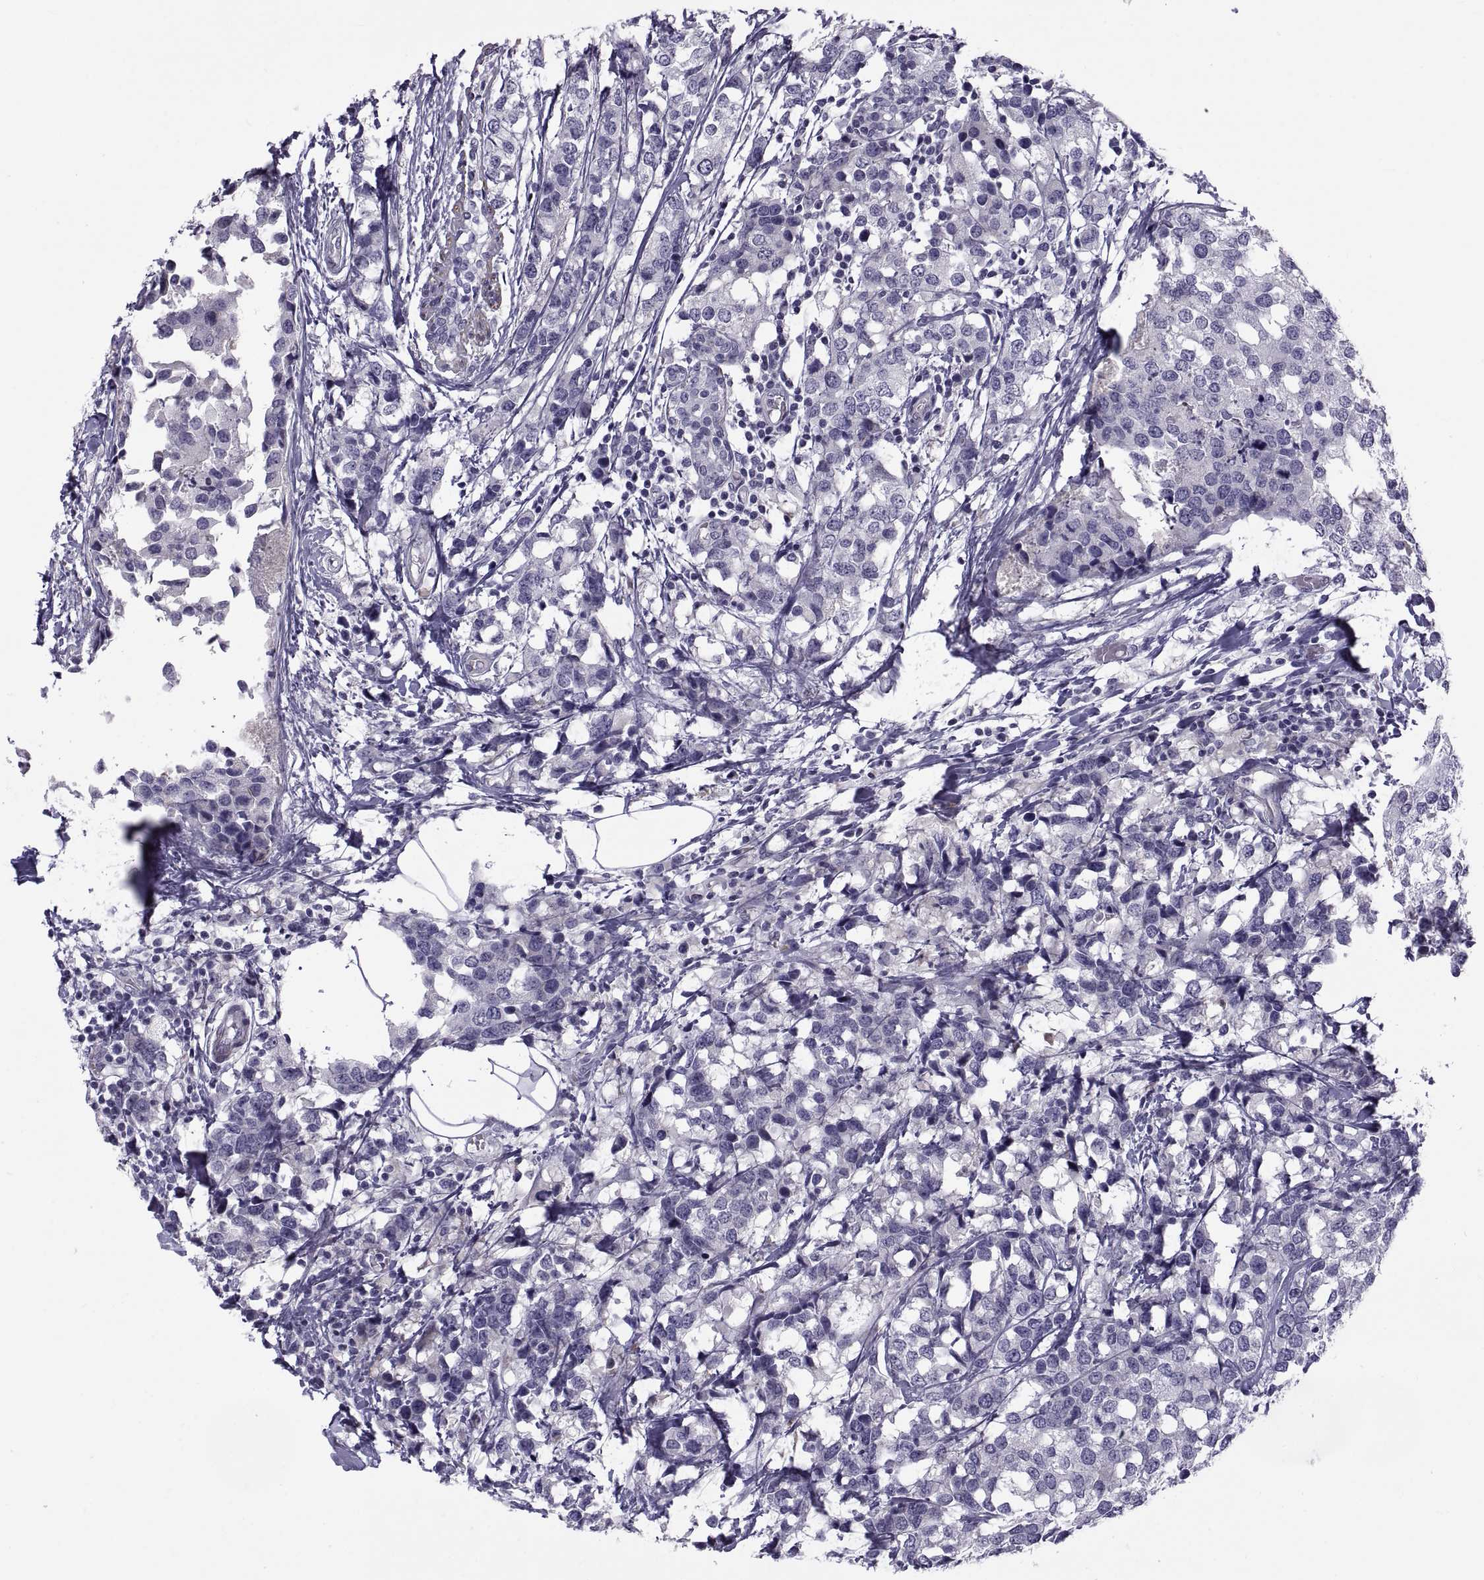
{"staining": {"intensity": "negative", "quantity": "none", "location": "none"}, "tissue": "breast cancer", "cell_type": "Tumor cells", "image_type": "cancer", "snomed": [{"axis": "morphology", "description": "Lobular carcinoma"}, {"axis": "topography", "description": "Breast"}], "caption": "Tumor cells are negative for brown protein staining in lobular carcinoma (breast).", "gene": "TMEM158", "patient": {"sex": "female", "age": 59}}